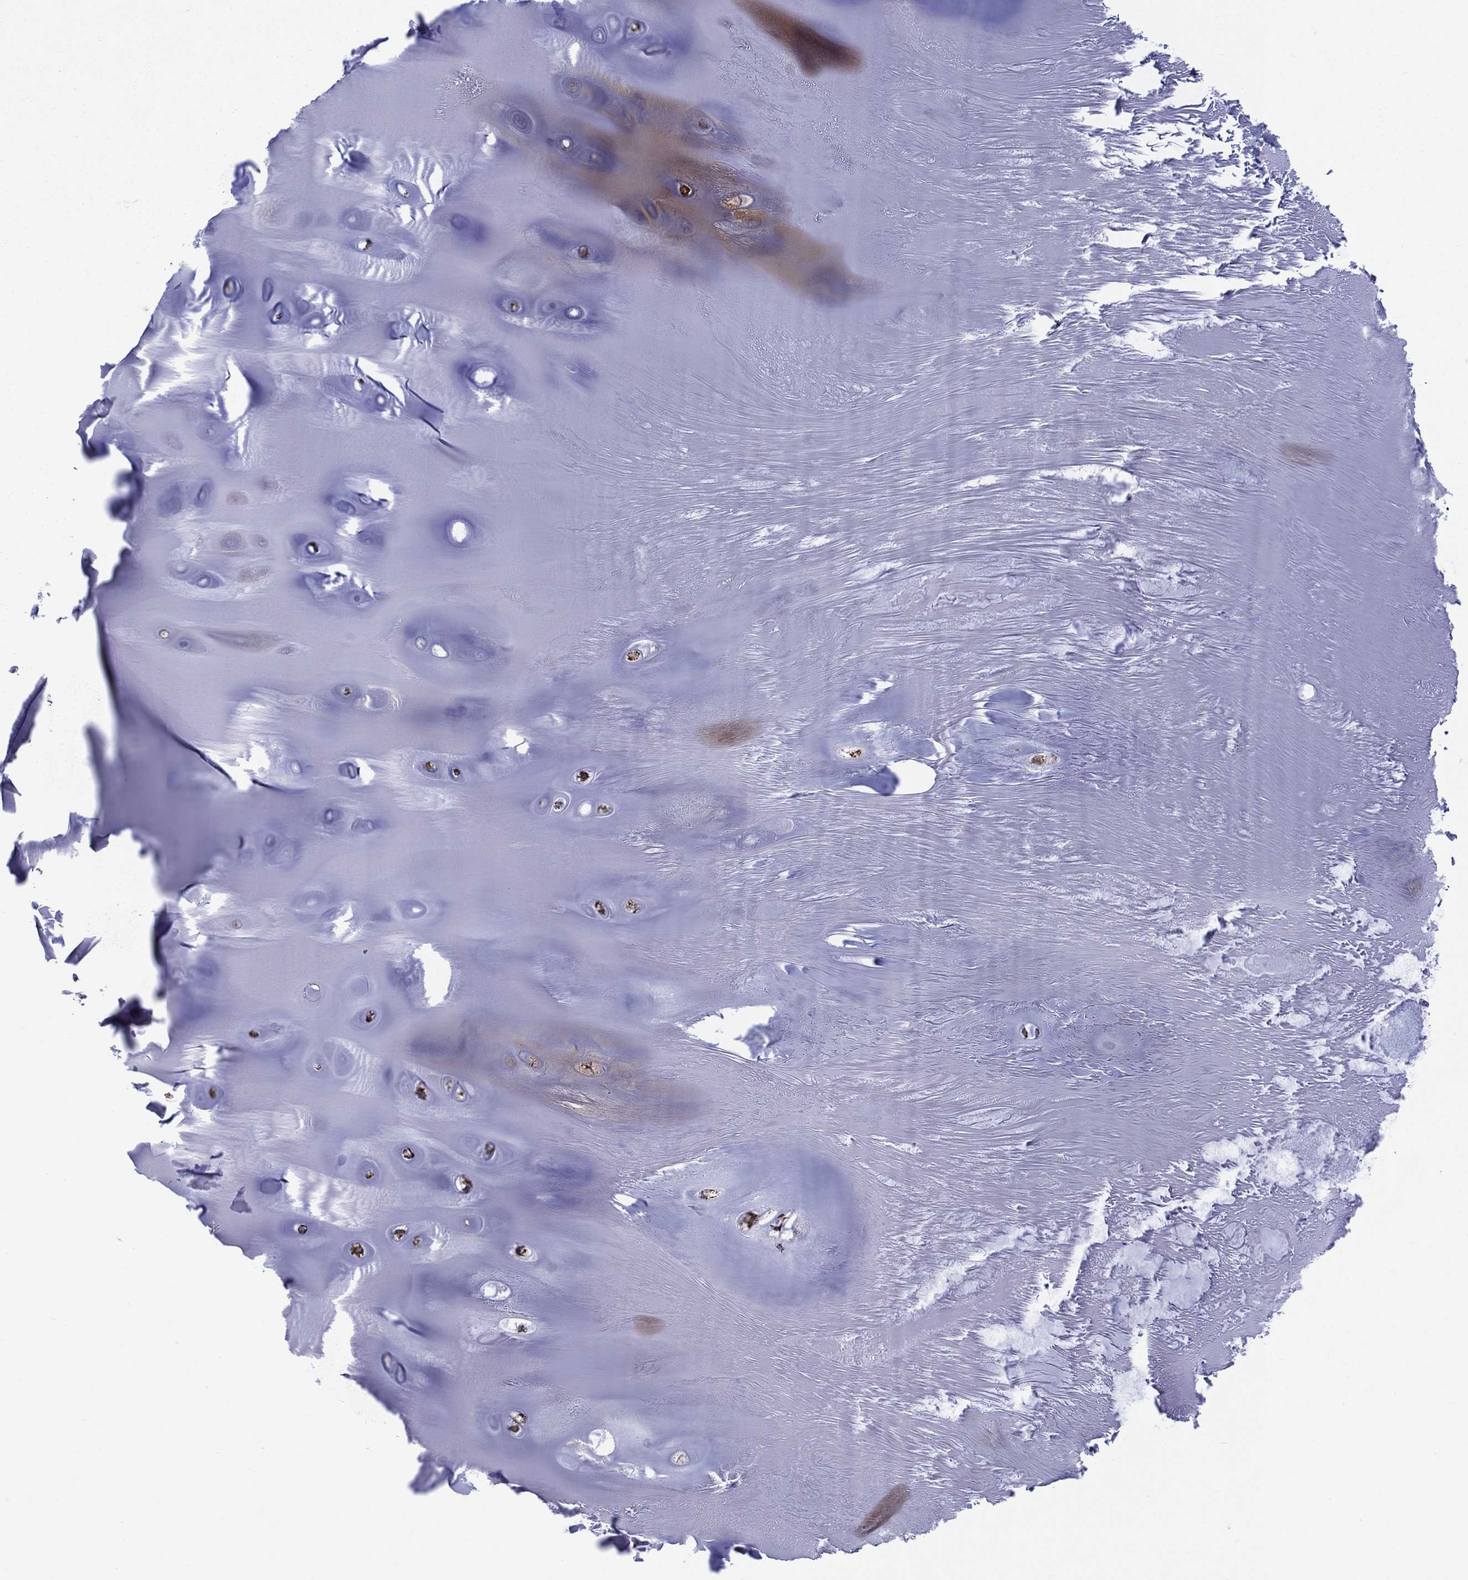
{"staining": {"intensity": "negative", "quantity": "none", "location": "none"}, "tissue": "adipose tissue", "cell_type": "Adipocytes", "image_type": "normal", "snomed": [{"axis": "morphology", "description": "Normal tissue, NOS"}, {"axis": "topography", "description": "Cartilage tissue"}], "caption": "This is an immunohistochemistry photomicrograph of normal adipose tissue. There is no expression in adipocytes.", "gene": "GOT2", "patient": {"sex": "male", "age": 81}}